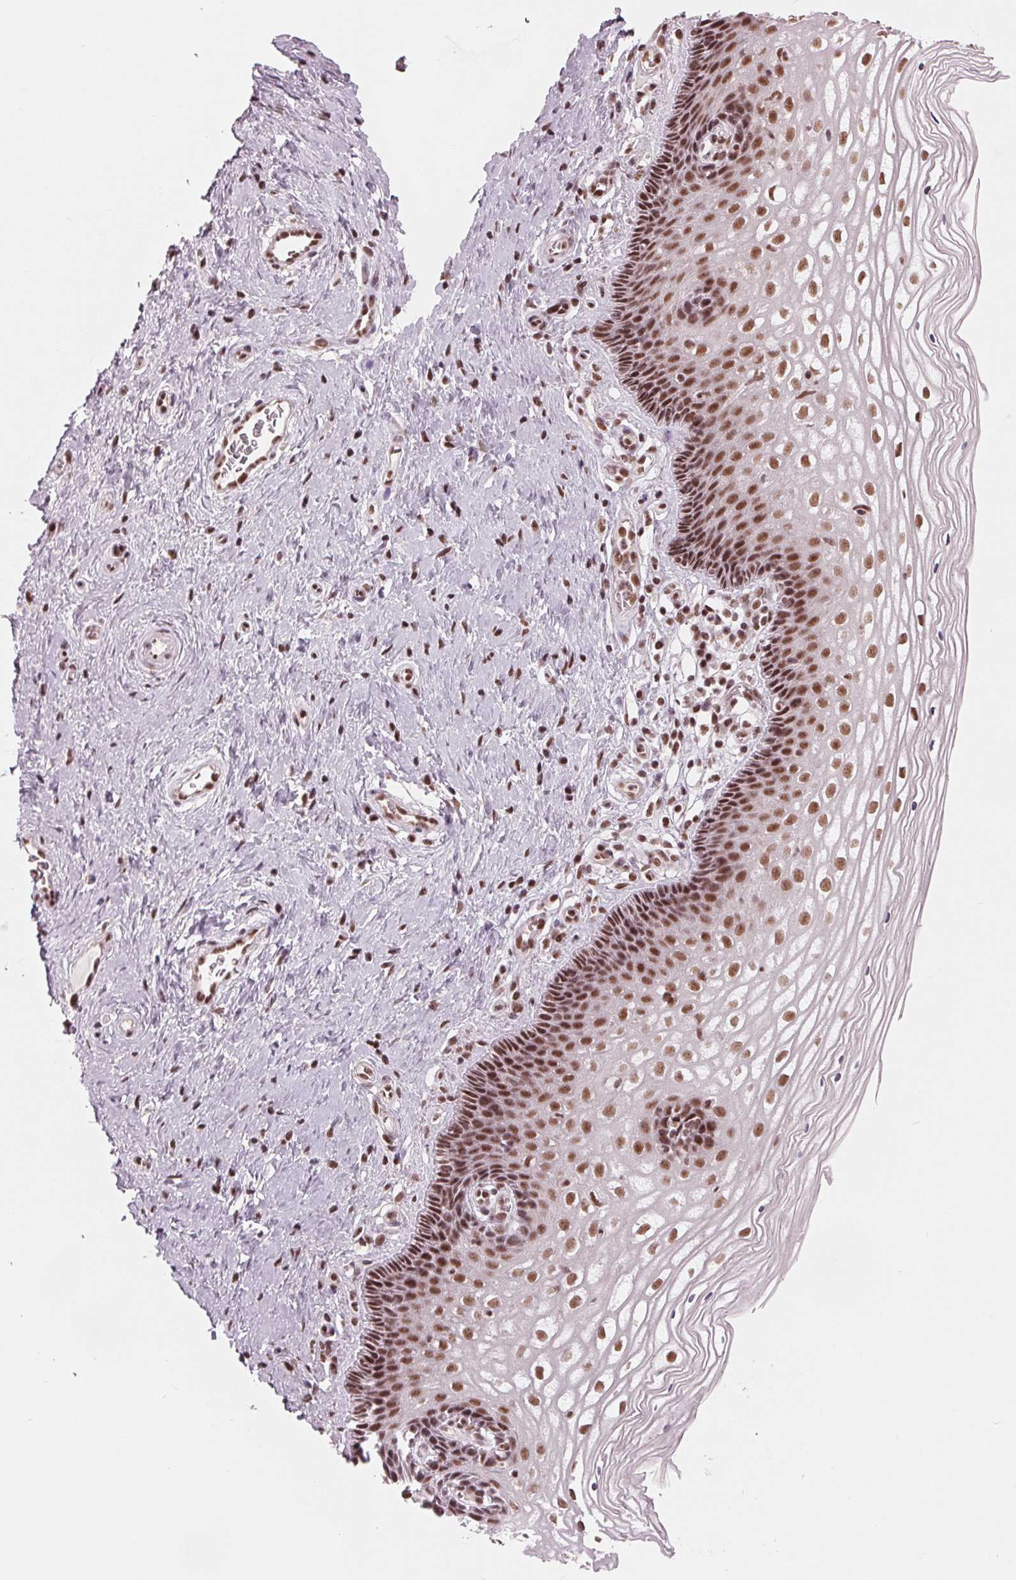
{"staining": {"intensity": "strong", "quantity": "25%-75%", "location": "nuclear"}, "tissue": "cervix", "cell_type": "Glandular cells", "image_type": "normal", "snomed": [{"axis": "morphology", "description": "Normal tissue, NOS"}, {"axis": "topography", "description": "Cervix"}], "caption": "Immunohistochemical staining of unremarkable cervix reveals 25%-75% levels of strong nuclear protein positivity in about 25%-75% of glandular cells. (DAB (3,3'-diaminobenzidine) IHC, brown staining for protein, blue staining for nuclei).", "gene": "LSM2", "patient": {"sex": "female", "age": 34}}